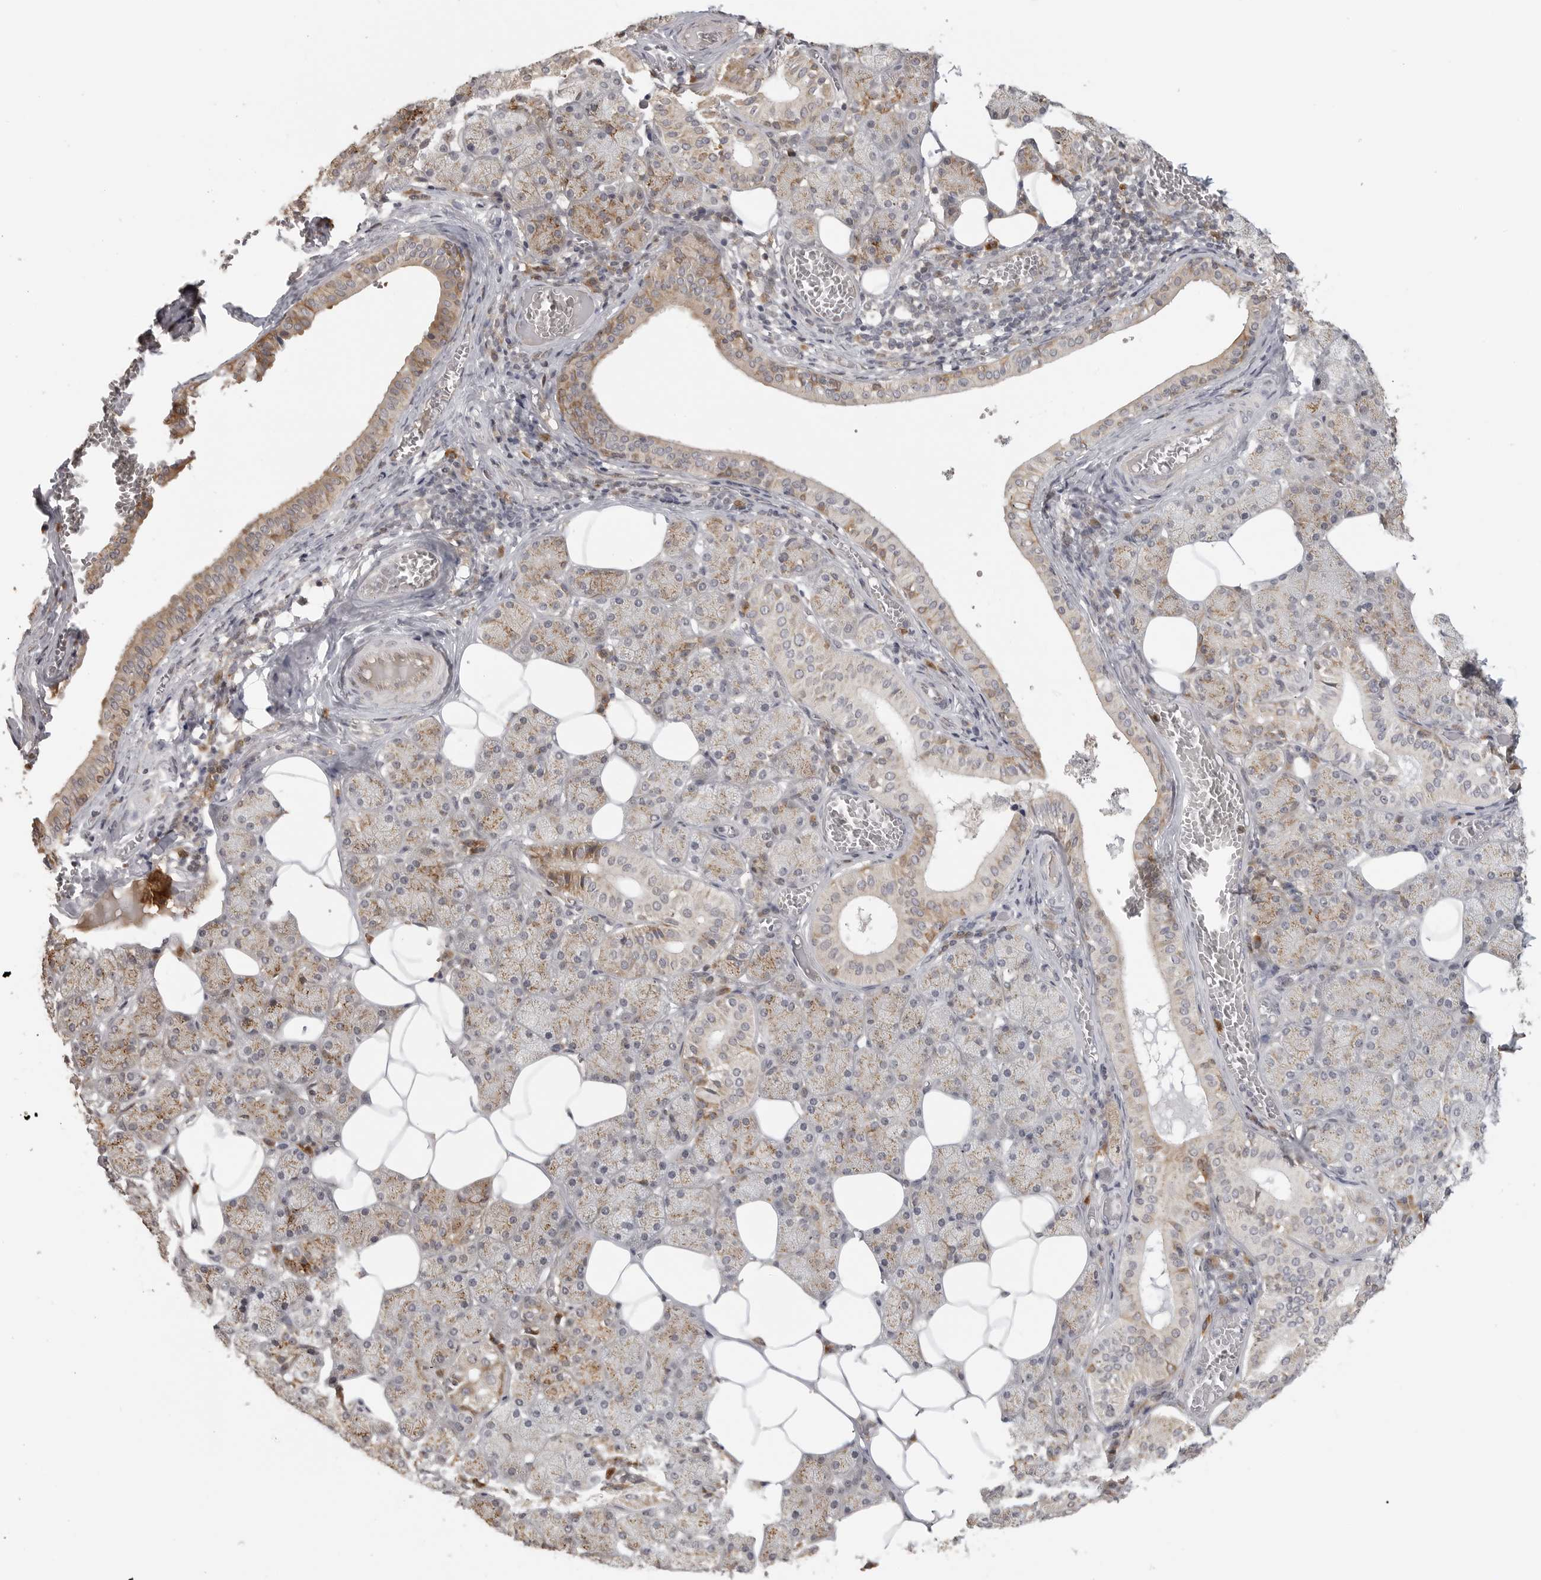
{"staining": {"intensity": "moderate", "quantity": "25%-75%", "location": "cytoplasmic/membranous"}, "tissue": "salivary gland", "cell_type": "Glandular cells", "image_type": "normal", "snomed": [{"axis": "morphology", "description": "Normal tissue, NOS"}, {"axis": "topography", "description": "Salivary gland"}], "caption": "Approximately 25%-75% of glandular cells in benign salivary gland demonstrate moderate cytoplasmic/membranous protein expression as visualized by brown immunohistochemical staining.", "gene": "IDO1", "patient": {"sex": "female", "age": 33}}